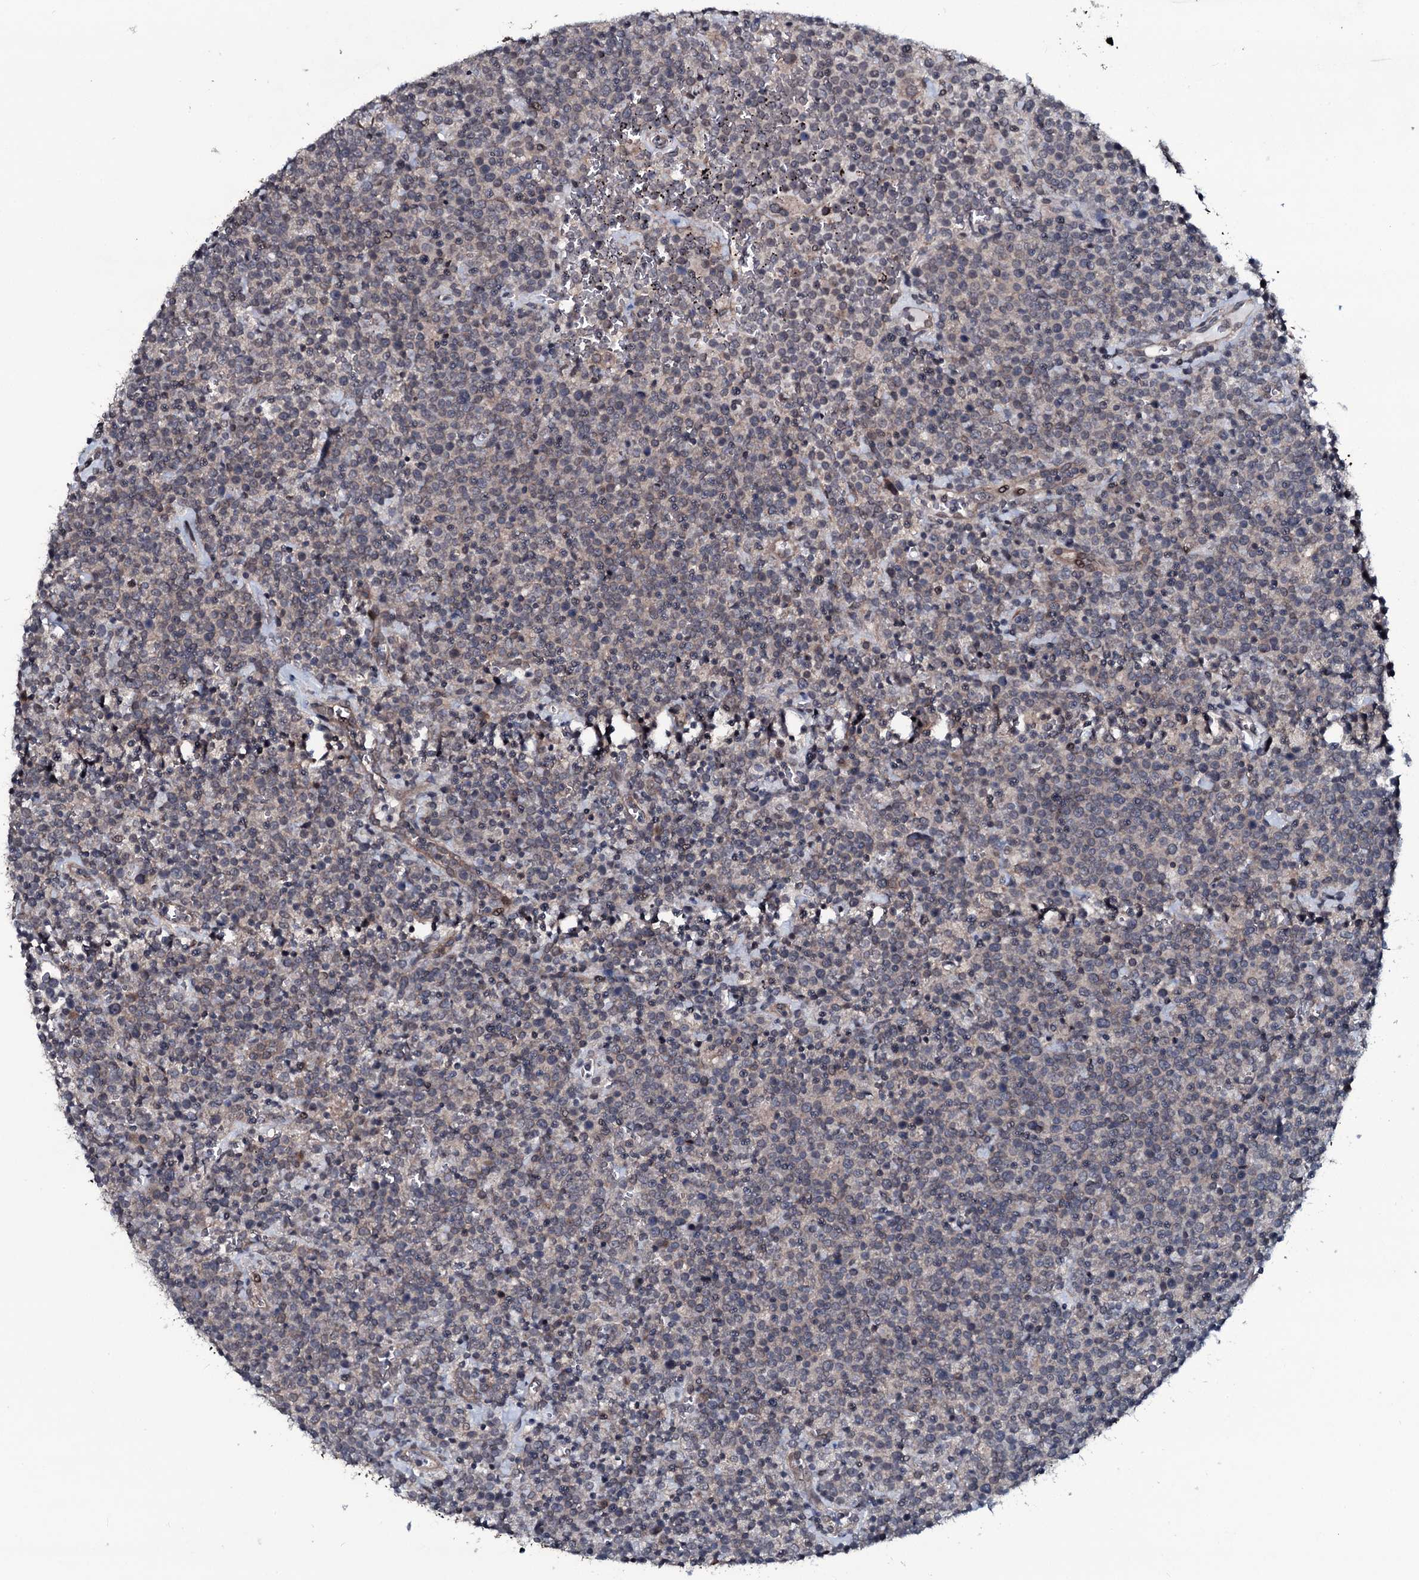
{"staining": {"intensity": "weak", "quantity": "<25%", "location": "cytoplasmic/membranous"}, "tissue": "lymphoma", "cell_type": "Tumor cells", "image_type": "cancer", "snomed": [{"axis": "morphology", "description": "Malignant lymphoma, non-Hodgkin's type, High grade"}, {"axis": "topography", "description": "Lymph node"}], "caption": "The micrograph reveals no staining of tumor cells in lymphoma. The staining was performed using DAB (3,3'-diaminobenzidine) to visualize the protein expression in brown, while the nuclei were stained in blue with hematoxylin (Magnification: 20x).", "gene": "OGFOD2", "patient": {"sex": "male", "age": 61}}